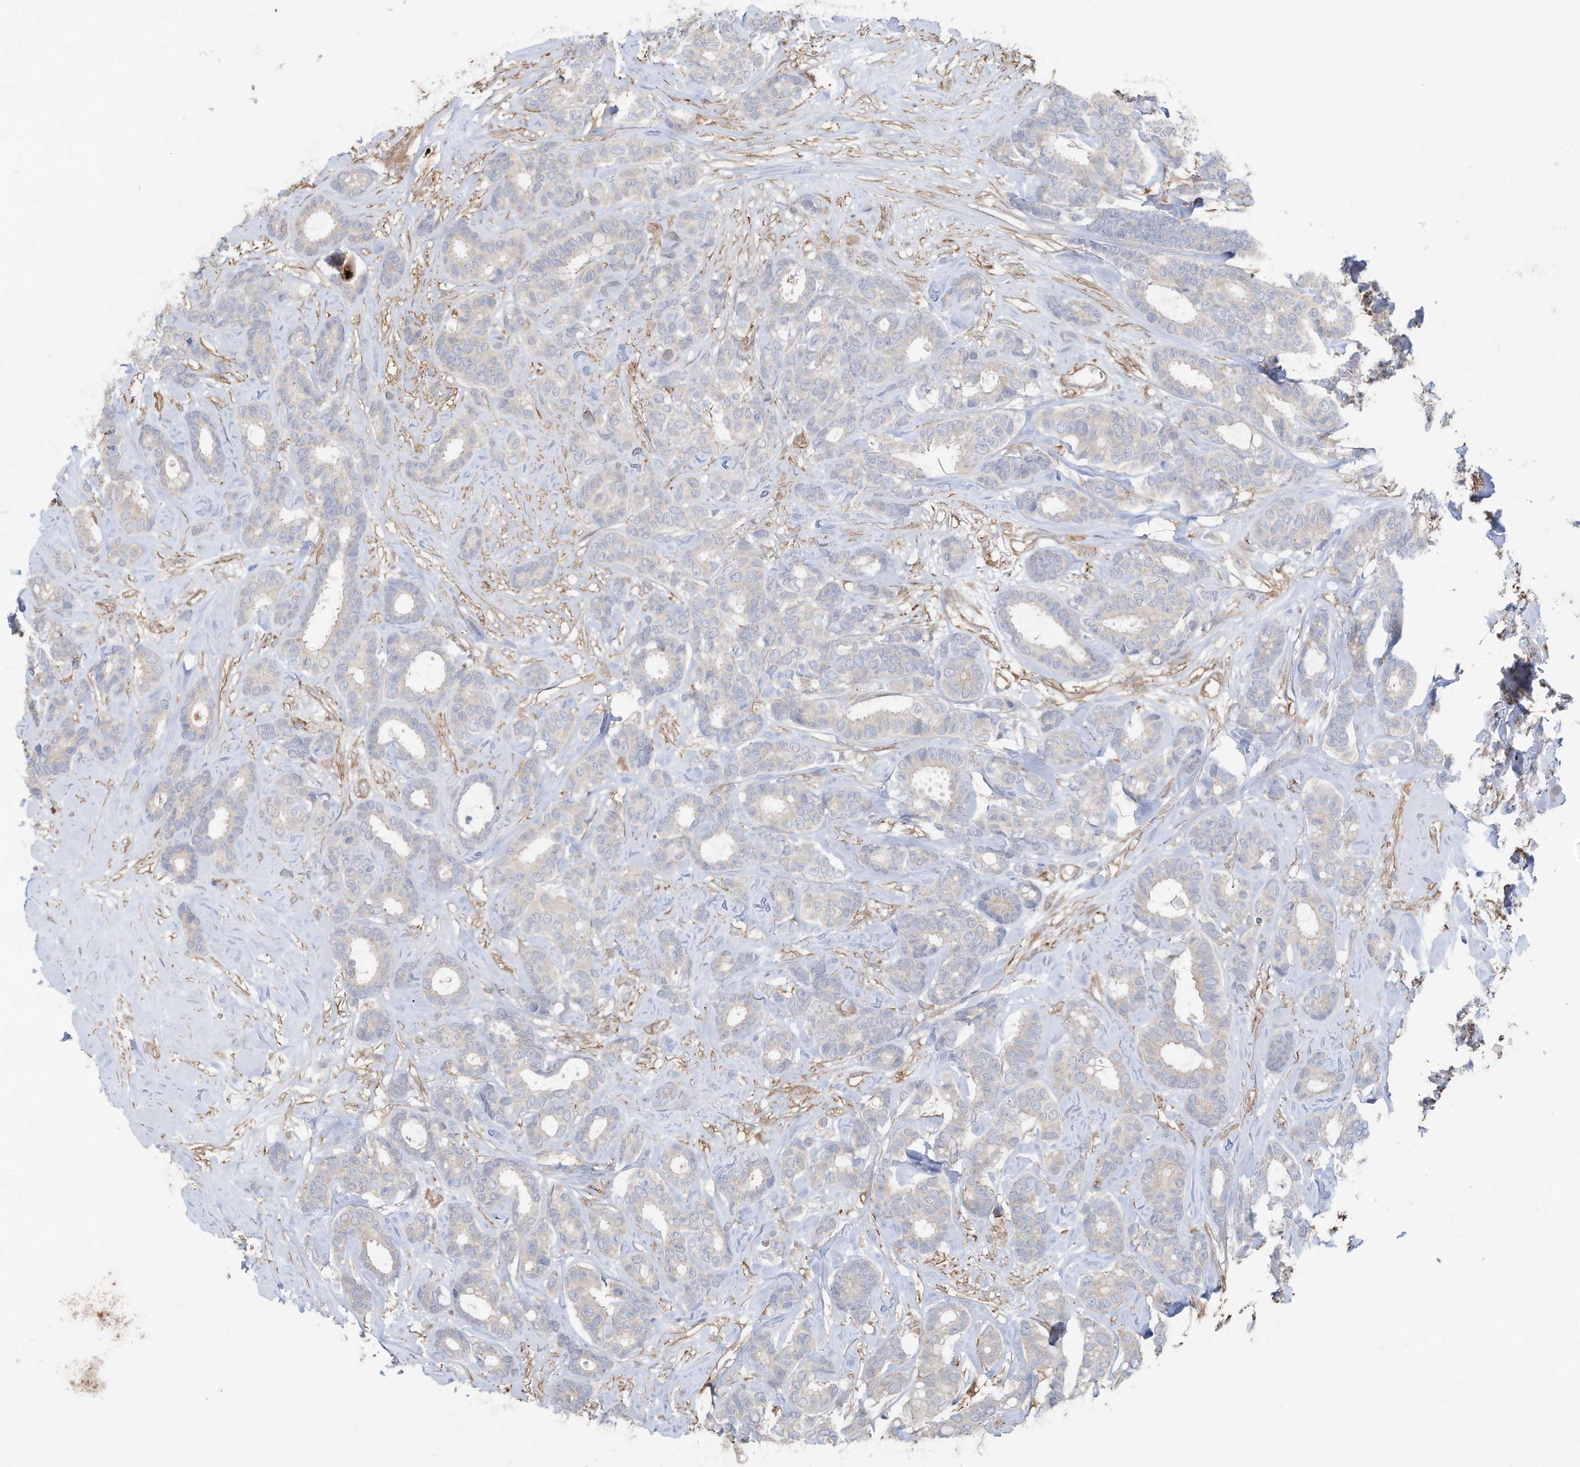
{"staining": {"intensity": "negative", "quantity": "none", "location": "none"}, "tissue": "breast cancer", "cell_type": "Tumor cells", "image_type": "cancer", "snomed": [{"axis": "morphology", "description": "Duct carcinoma"}, {"axis": "topography", "description": "Breast"}], "caption": "DAB immunohistochemical staining of invasive ductal carcinoma (breast) exhibits no significant expression in tumor cells. (Brightfield microscopy of DAB (3,3'-diaminobenzidine) immunohistochemistry (IHC) at high magnification).", "gene": "SLC17A7", "patient": {"sex": "female", "age": 87}}